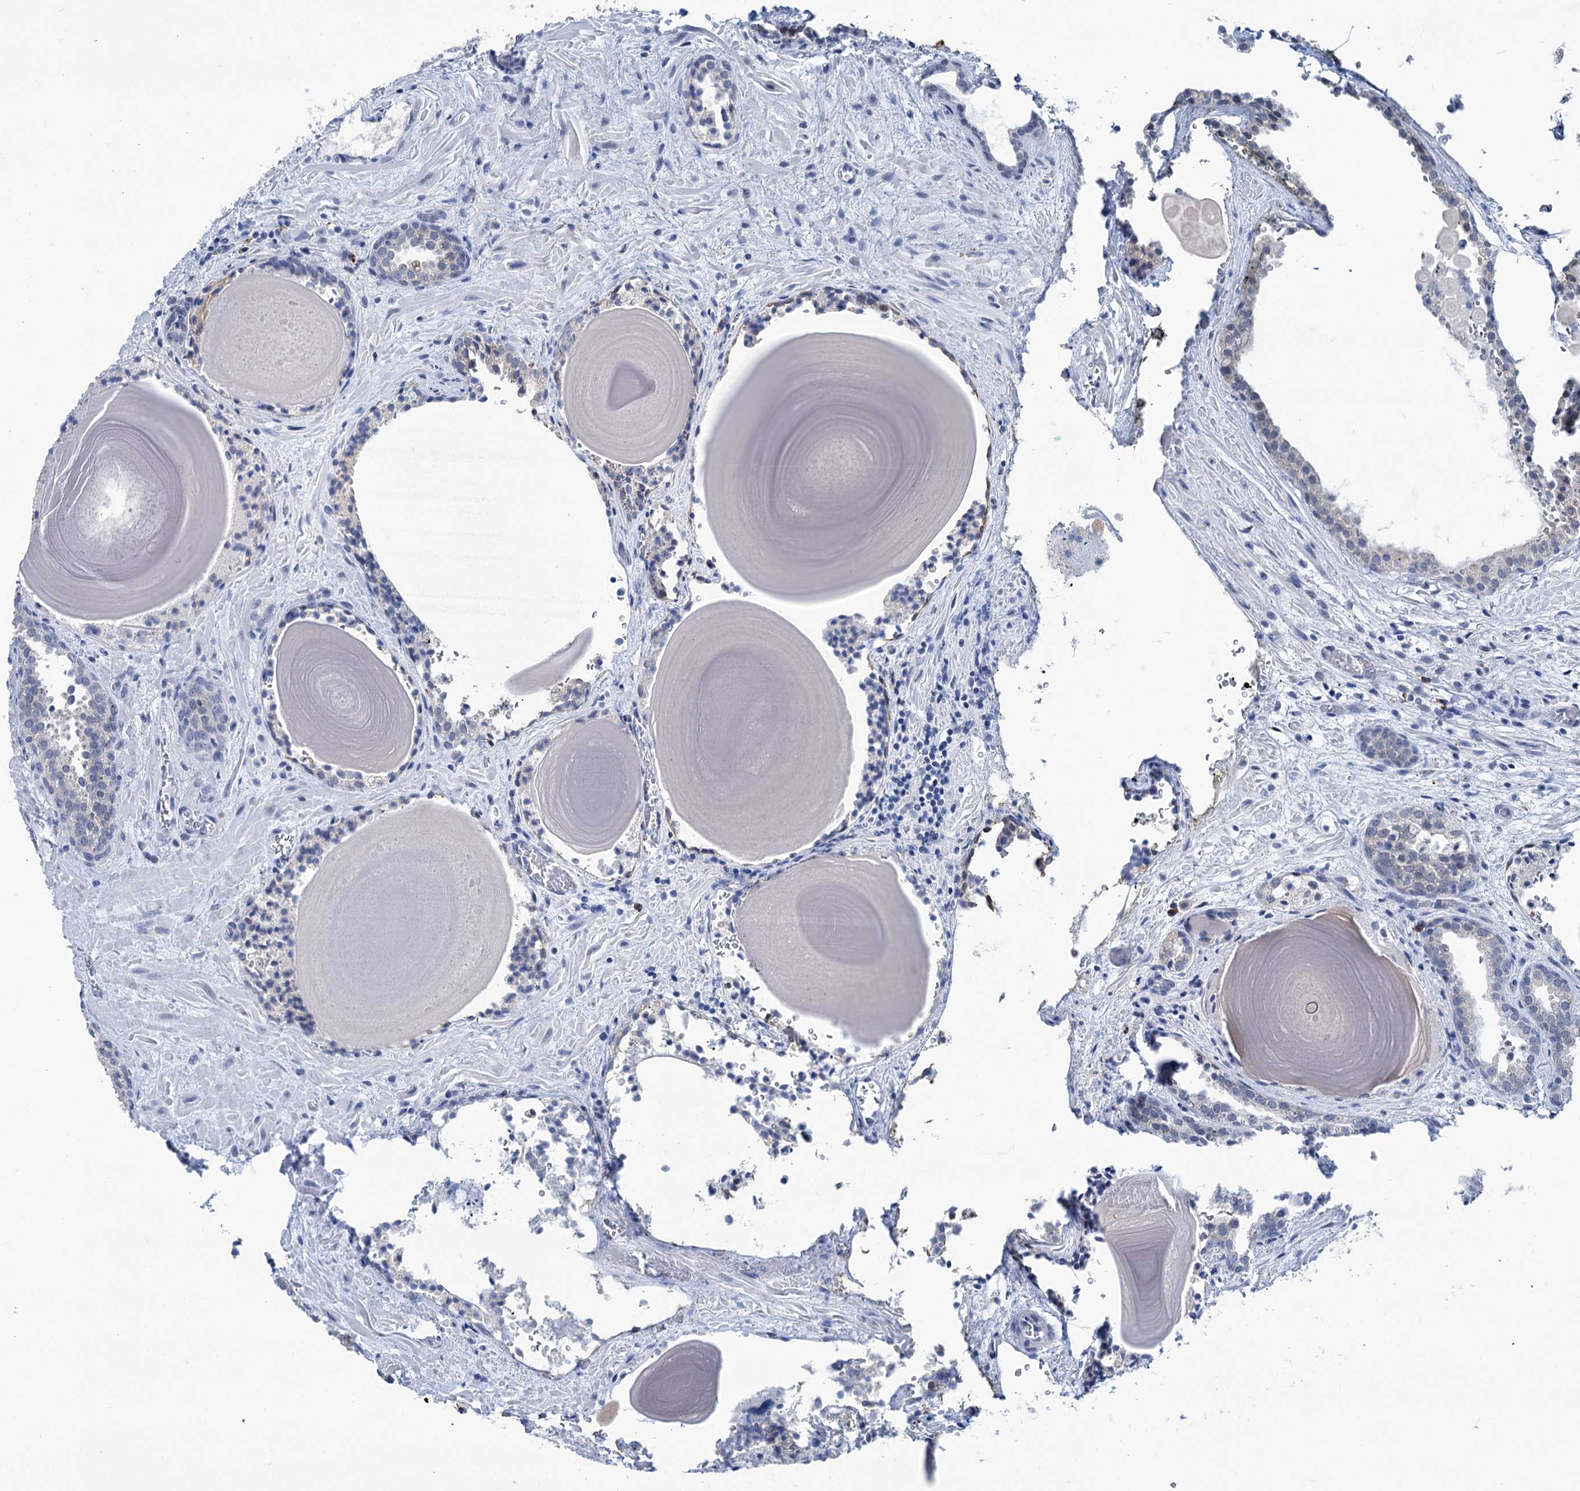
{"staining": {"intensity": "negative", "quantity": "none", "location": "none"}, "tissue": "prostate cancer", "cell_type": "Tumor cells", "image_type": "cancer", "snomed": [{"axis": "morphology", "description": "Adenocarcinoma, High grade"}, {"axis": "topography", "description": "Prostate"}], "caption": "Immunohistochemistry of human prostate adenocarcinoma (high-grade) demonstrates no staining in tumor cells.", "gene": "NEU3", "patient": {"sex": "male", "age": 66}}